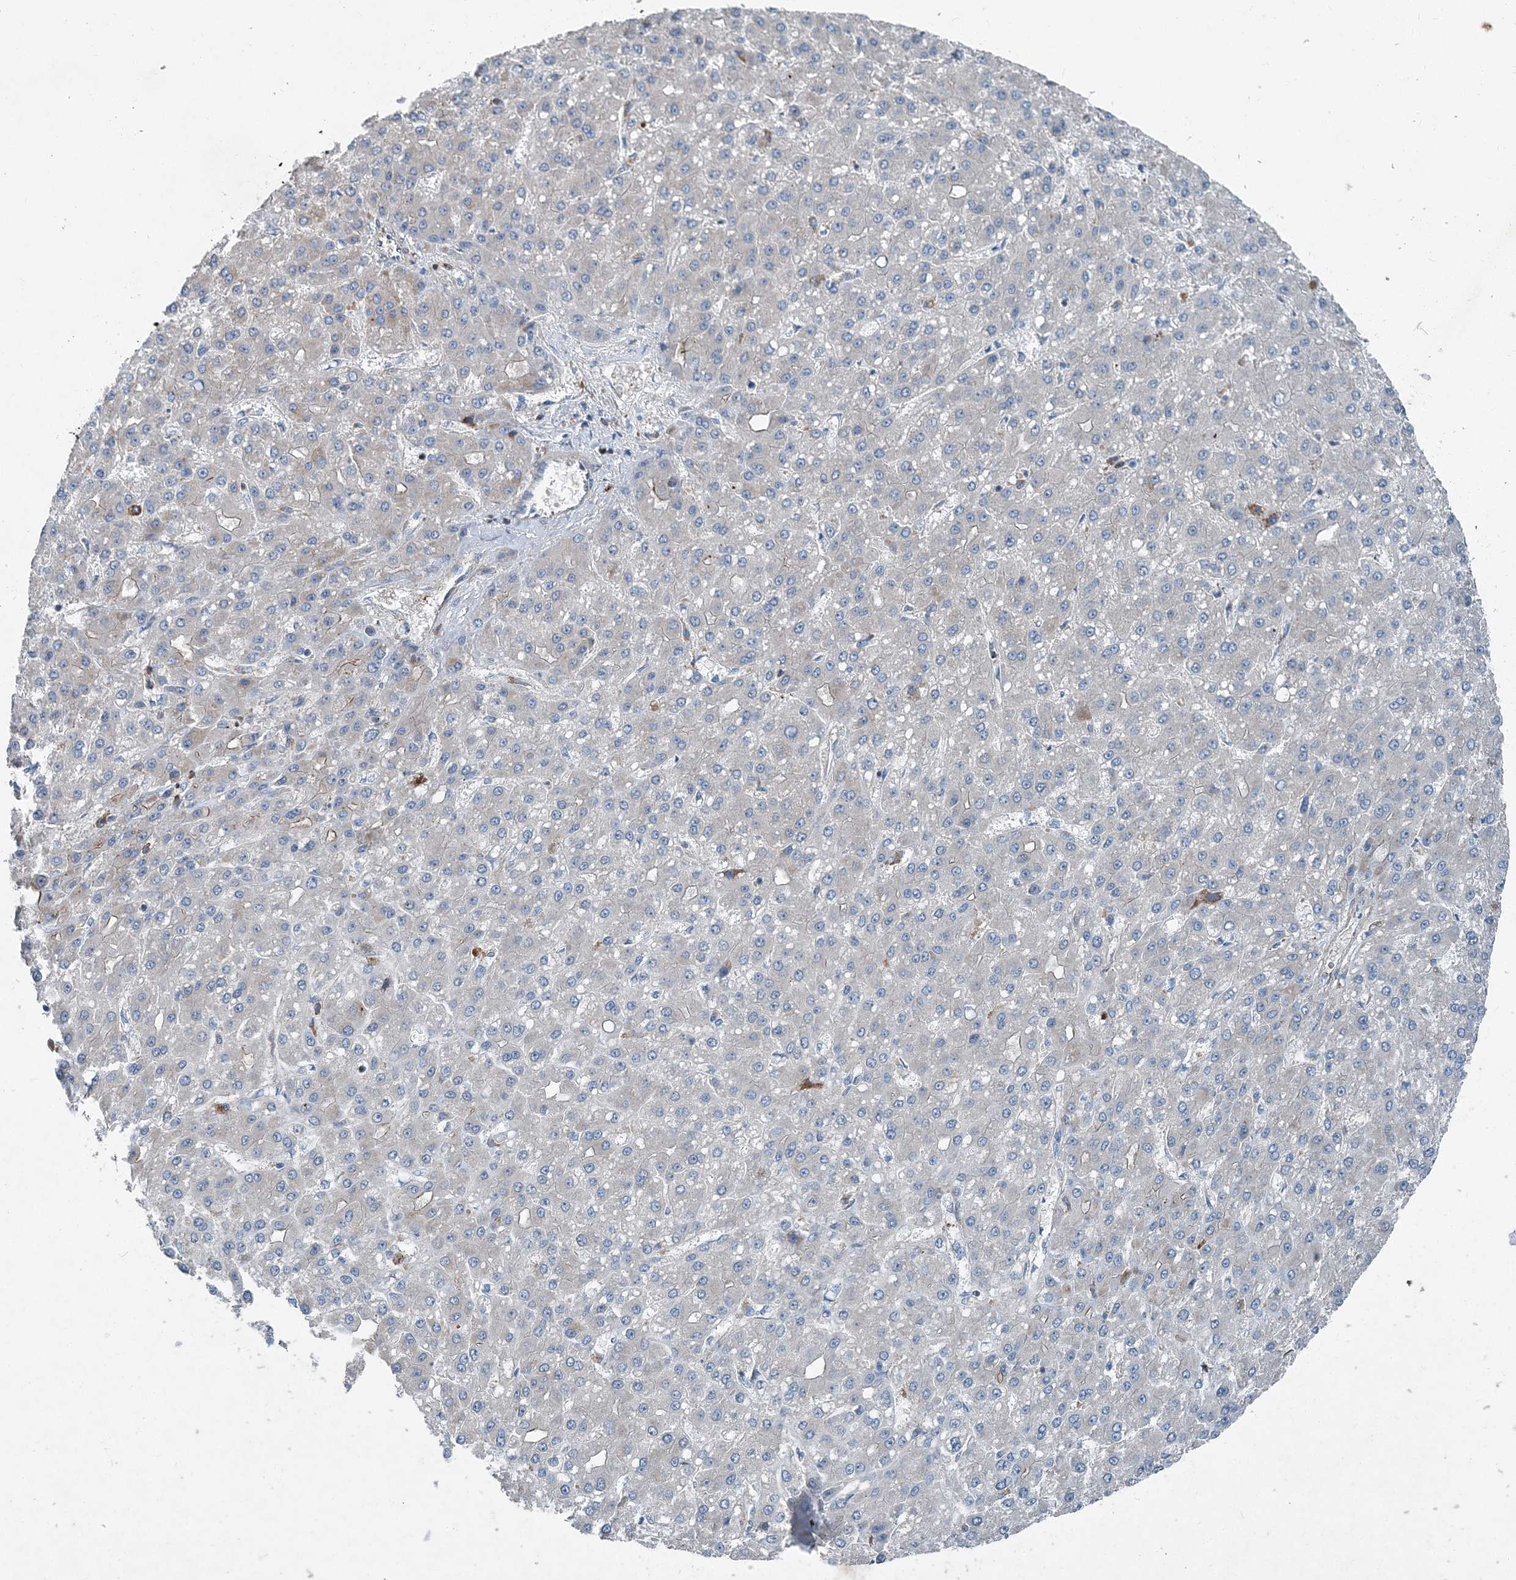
{"staining": {"intensity": "negative", "quantity": "none", "location": "none"}, "tissue": "liver cancer", "cell_type": "Tumor cells", "image_type": "cancer", "snomed": [{"axis": "morphology", "description": "Carcinoma, Hepatocellular, NOS"}, {"axis": "topography", "description": "Liver"}], "caption": "The IHC image has no significant positivity in tumor cells of liver hepatocellular carcinoma tissue.", "gene": "DGUOK", "patient": {"sex": "male", "age": 67}}